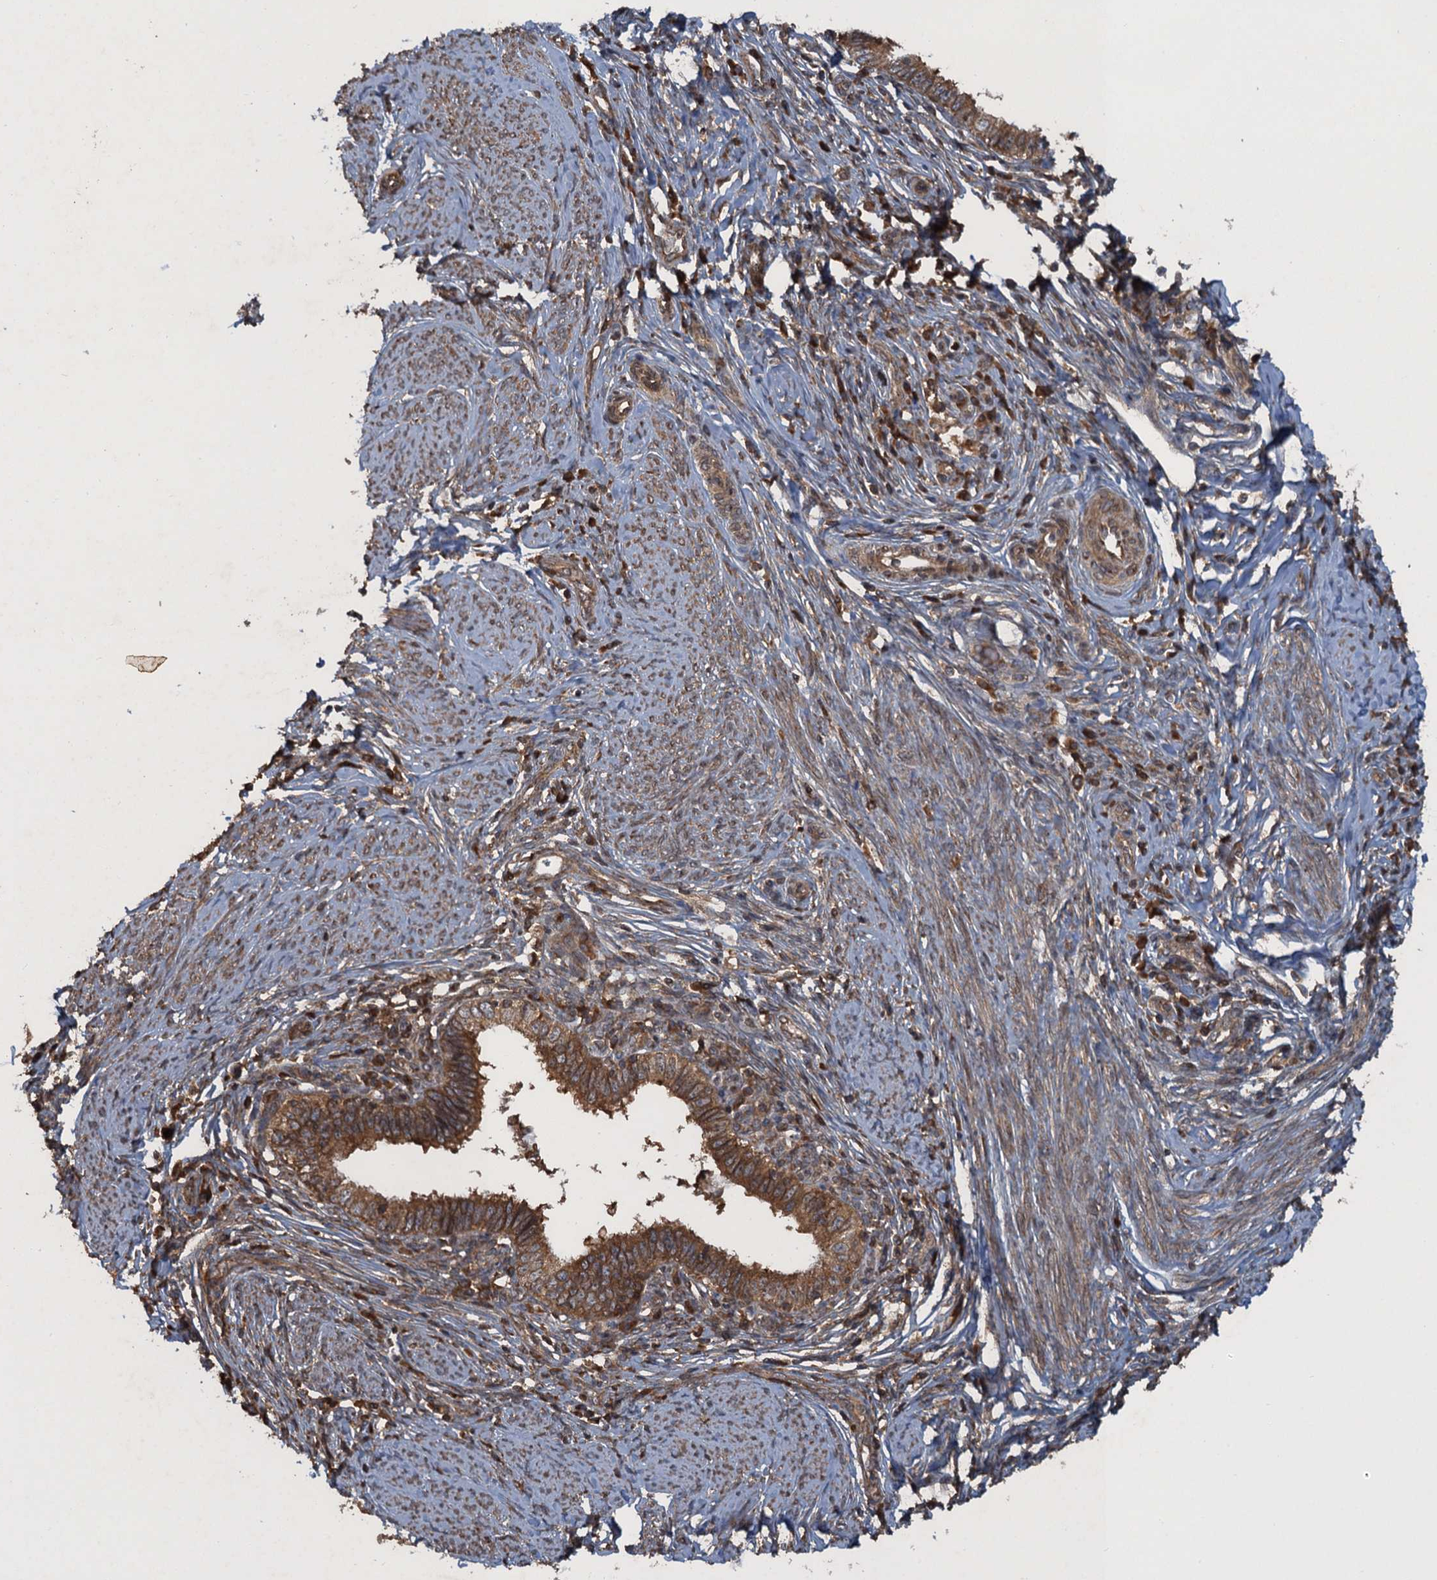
{"staining": {"intensity": "moderate", "quantity": ">75%", "location": "cytoplasmic/membranous"}, "tissue": "cervical cancer", "cell_type": "Tumor cells", "image_type": "cancer", "snomed": [{"axis": "morphology", "description": "Adenocarcinoma, NOS"}, {"axis": "topography", "description": "Cervix"}], "caption": "DAB (3,3'-diaminobenzidine) immunohistochemical staining of human cervical cancer displays moderate cytoplasmic/membranous protein positivity in approximately >75% of tumor cells.", "gene": "GLE1", "patient": {"sex": "female", "age": 36}}